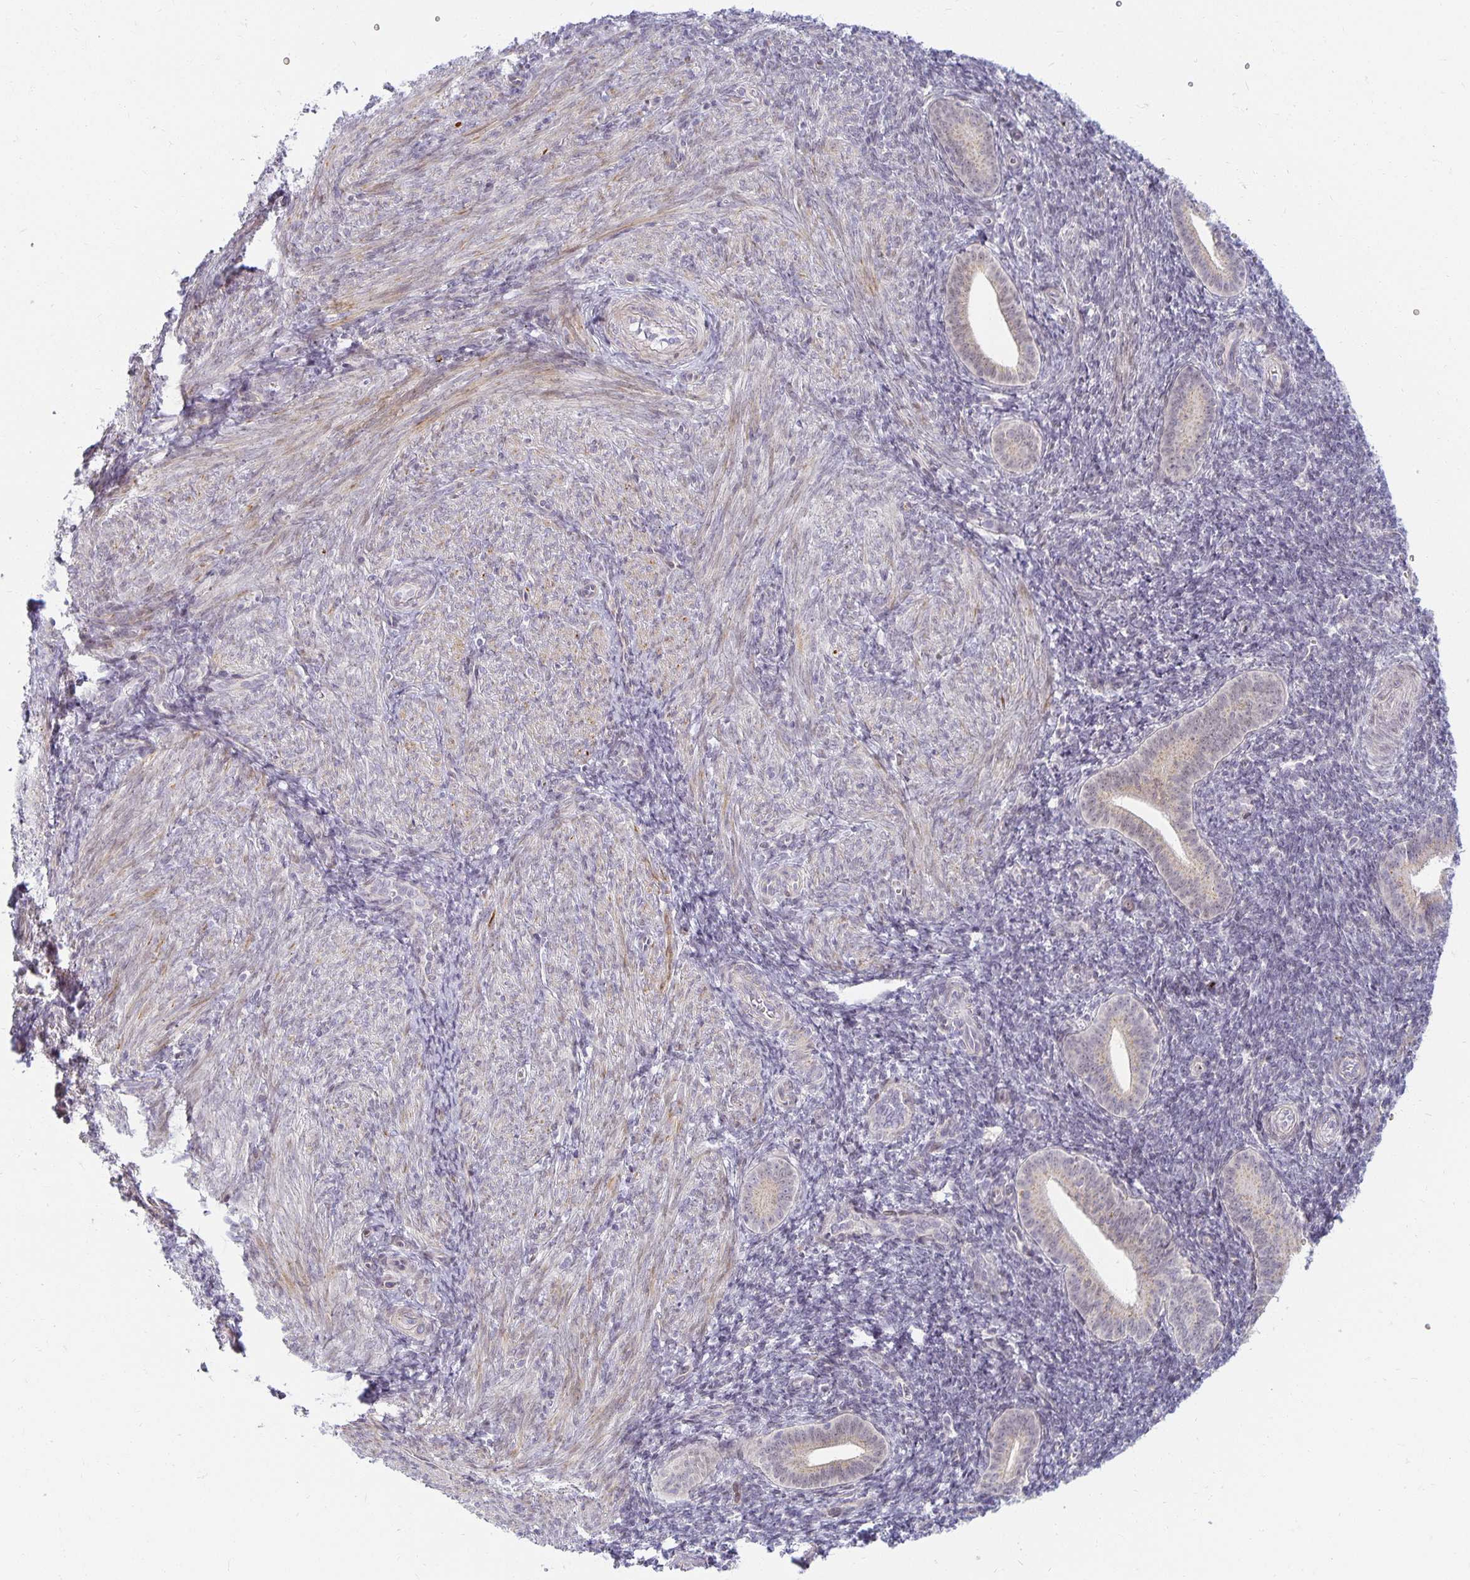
{"staining": {"intensity": "negative", "quantity": "none", "location": "none"}, "tissue": "endometrium", "cell_type": "Cells in endometrial stroma", "image_type": "normal", "snomed": [{"axis": "morphology", "description": "Normal tissue, NOS"}, {"axis": "topography", "description": "Endometrium"}], "caption": "Immunohistochemistry image of unremarkable endometrium: endometrium stained with DAB demonstrates no significant protein staining in cells in endometrial stroma. Brightfield microscopy of immunohistochemistry stained with DAB (3,3'-diaminobenzidine) (brown) and hematoxylin (blue), captured at high magnification.", "gene": "EHF", "patient": {"sex": "female", "age": 25}}